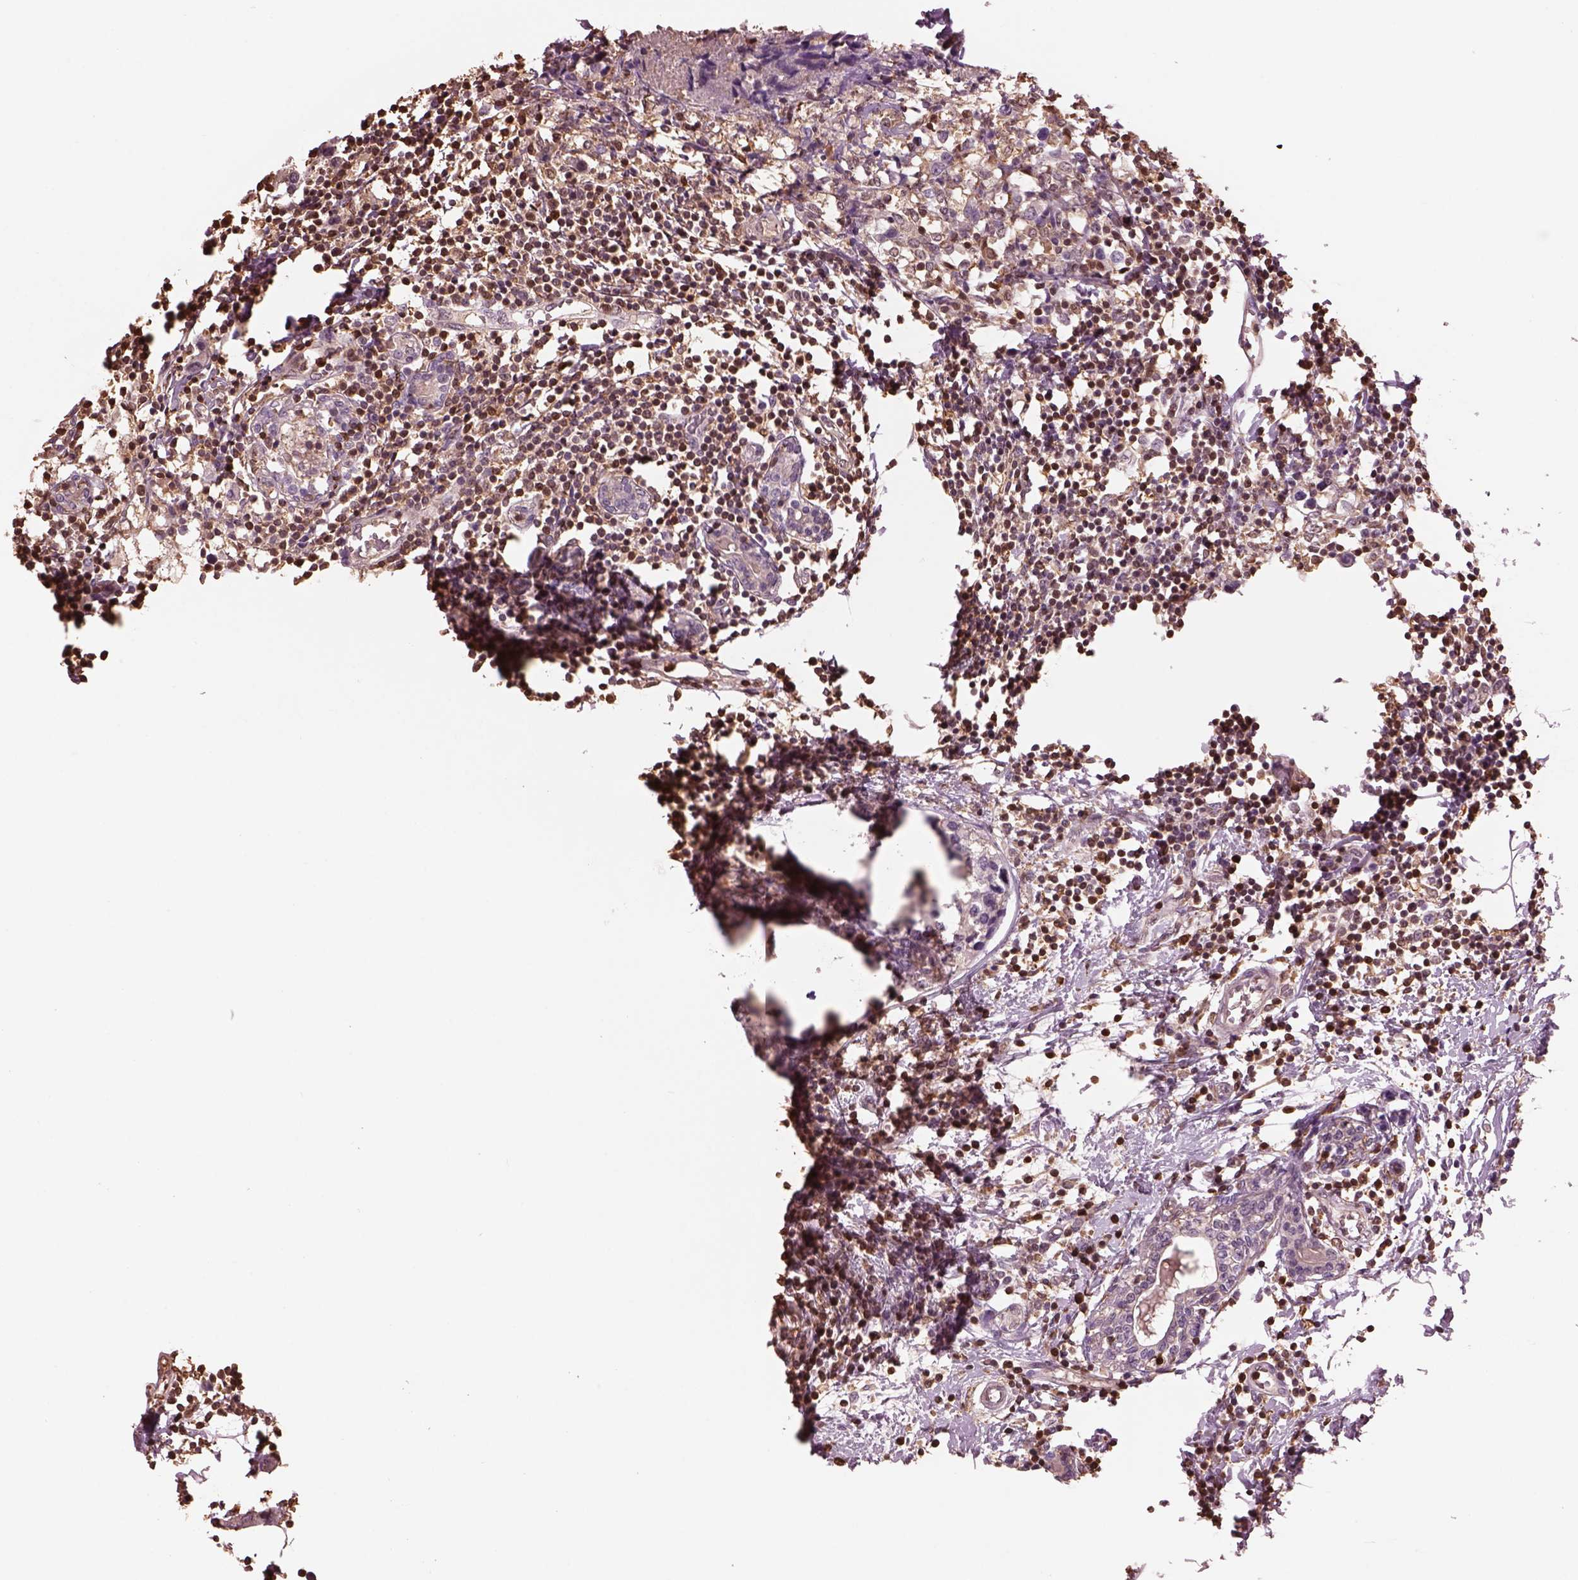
{"staining": {"intensity": "weak", "quantity": "25%-75%", "location": "cytoplasmic/membranous"}, "tissue": "breast cancer", "cell_type": "Tumor cells", "image_type": "cancer", "snomed": [{"axis": "morphology", "description": "Lobular carcinoma"}, {"axis": "topography", "description": "Breast"}], "caption": "About 25%-75% of tumor cells in breast lobular carcinoma display weak cytoplasmic/membranous protein staining as visualized by brown immunohistochemical staining.", "gene": "IL31RA", "patient": {"sex": "female", "age": 59}}